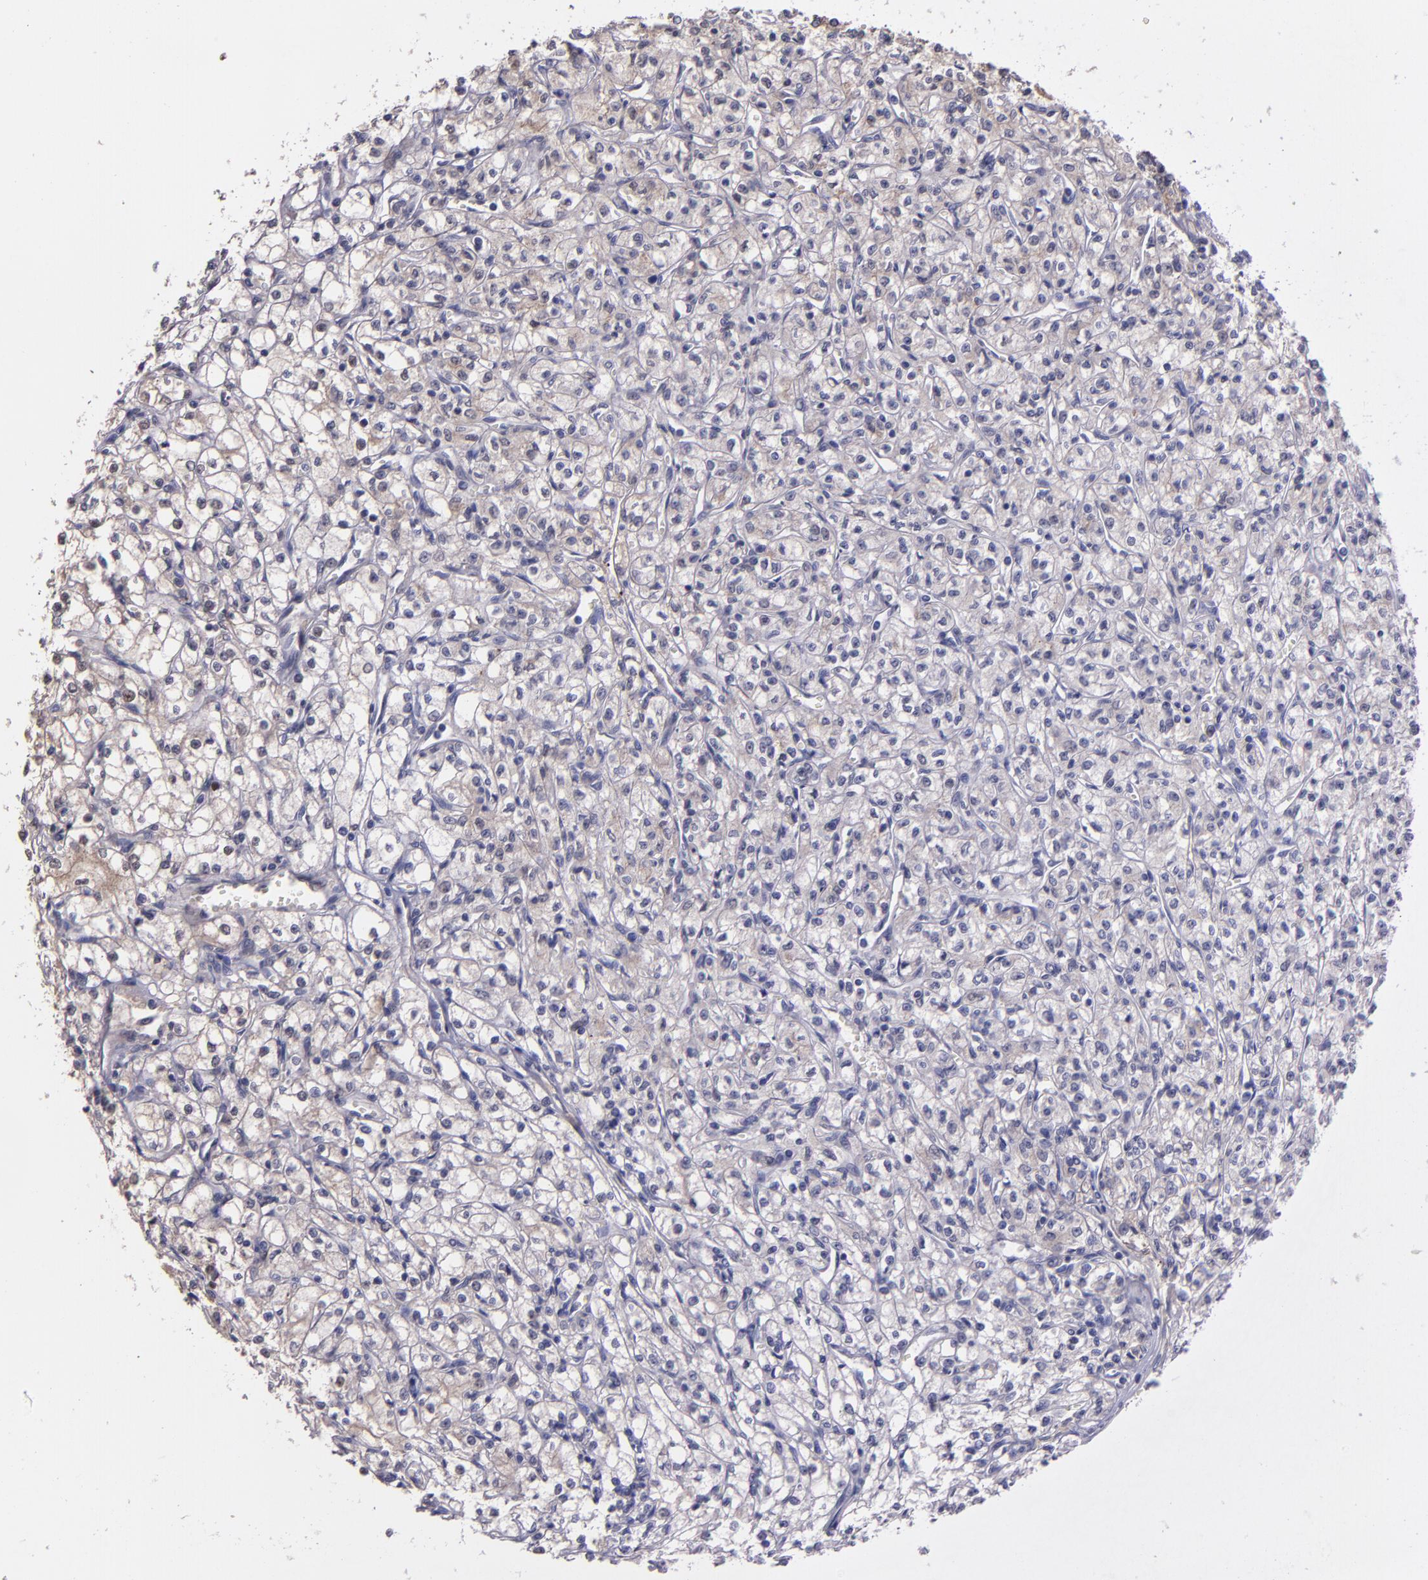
{"staining": {"intensity": "weak", "quantity": "<25%", "location": "cytoplasmic/membranous"}, "tissue": "renal cancer", "cell_type": "Tumor cells", "image_type": "cancer", "snomed": [{"axis": "morphology", "description": "Adenocarcinoma, NOS"}, {"axis": "topography", "description": "Kidney"}], "caption": "Protein analysis of adenocarcinoma (renal) demonstrates no significant expression in tumor cells.", "gene": "SERPINF2", "patient": {"sex": "male", "age": 61}}